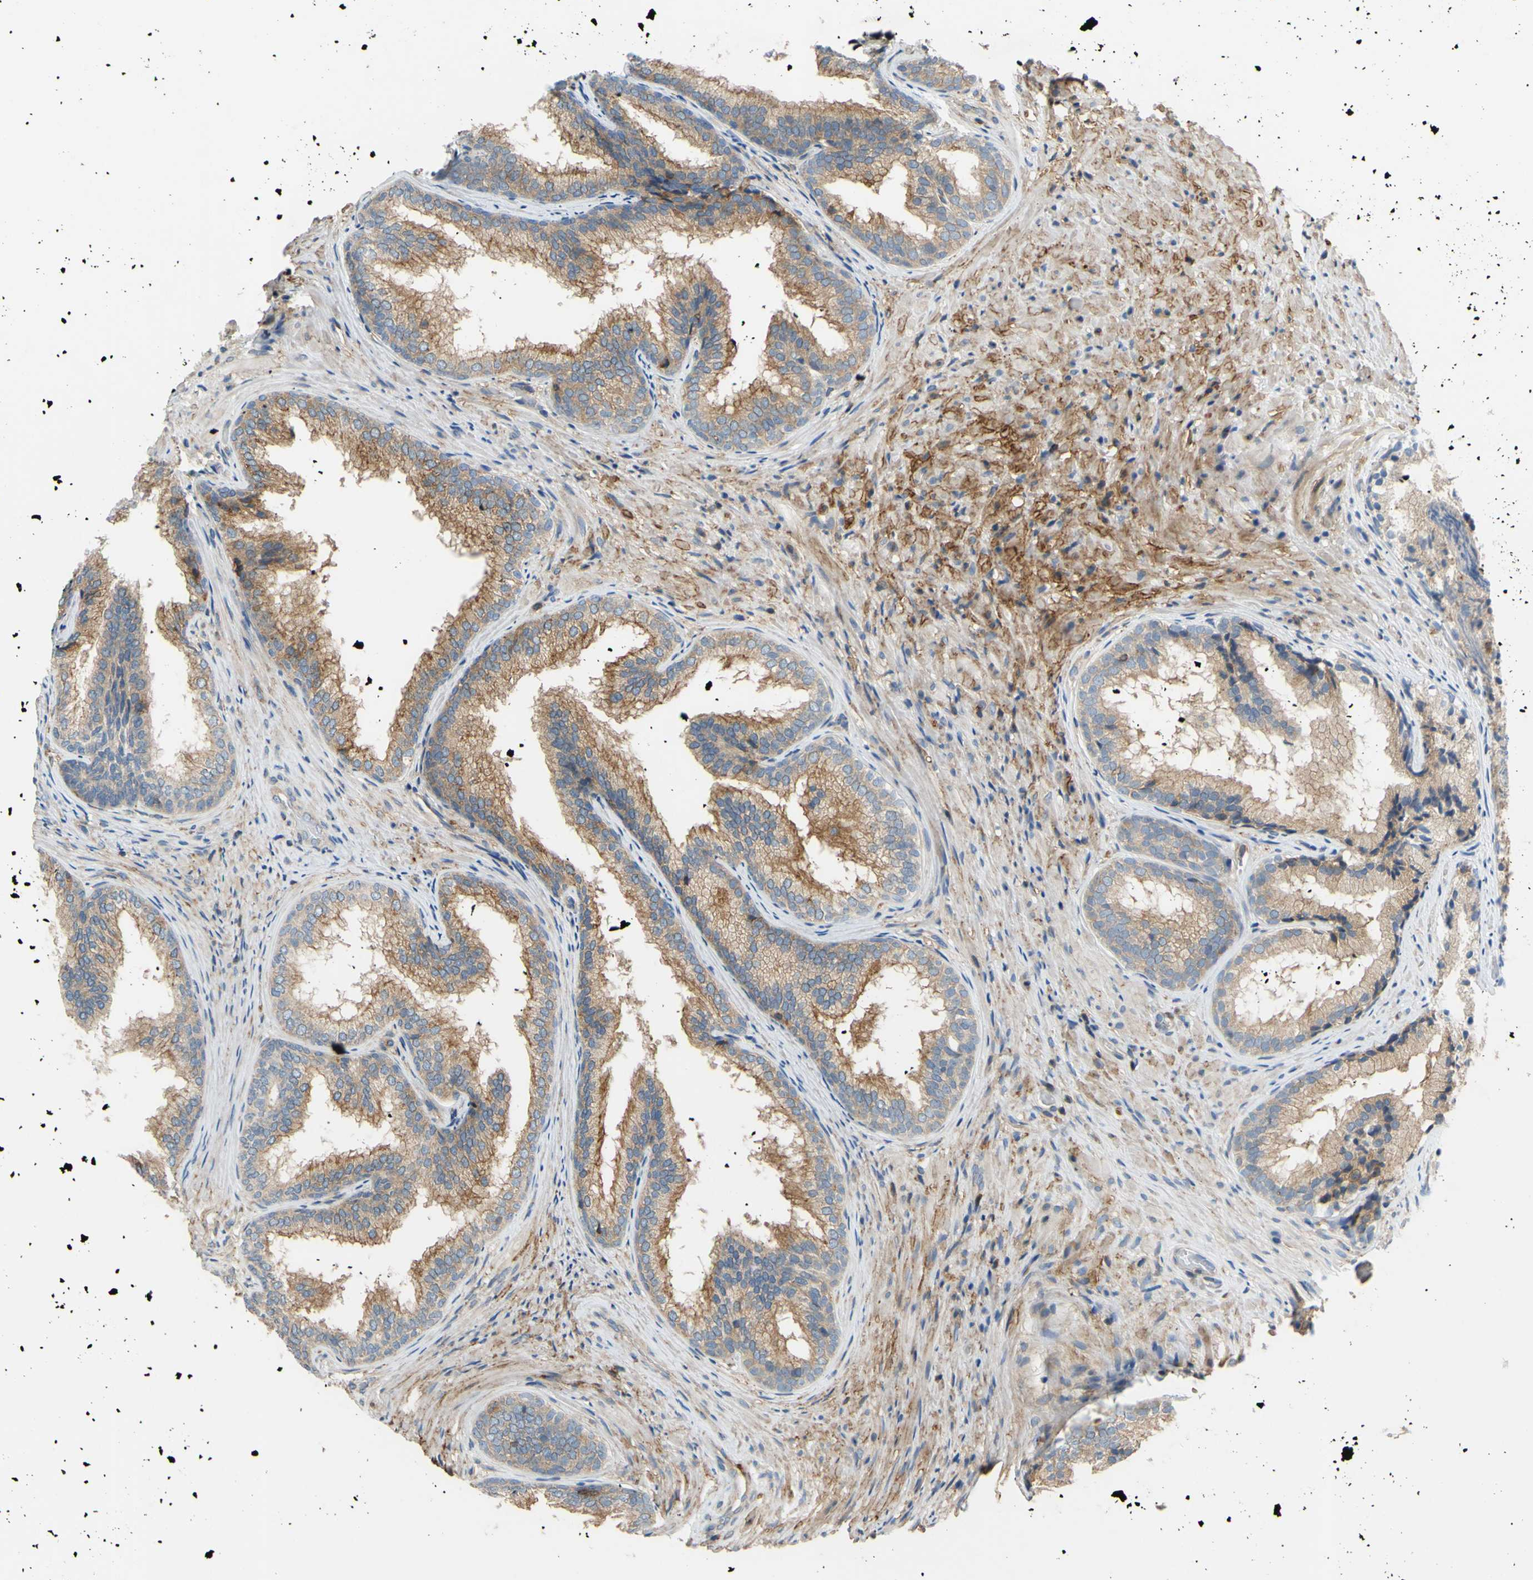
{"staining": {"intensity": "moderate", "quantity": "25%-75%", "location": "cytoplasmic/membranous"}, "tissue": "prostate", "cell_type": "Glandular cells", "image_type": "normal", "snomed": [{"axis": "morphology", "description": "Normal tissue, NOS"}, {"axis": "topography", "description": "Prostate"}], "caption": "The micrograph reveals a brown stain indicating the presence of a protein in the cytoplasmic/membranous of glandular cells in prostate. The protein is shown in brown color, while the nuclei are stained blue.", "gene": "POR", "patient": {"sex": "male", "age": 76}}